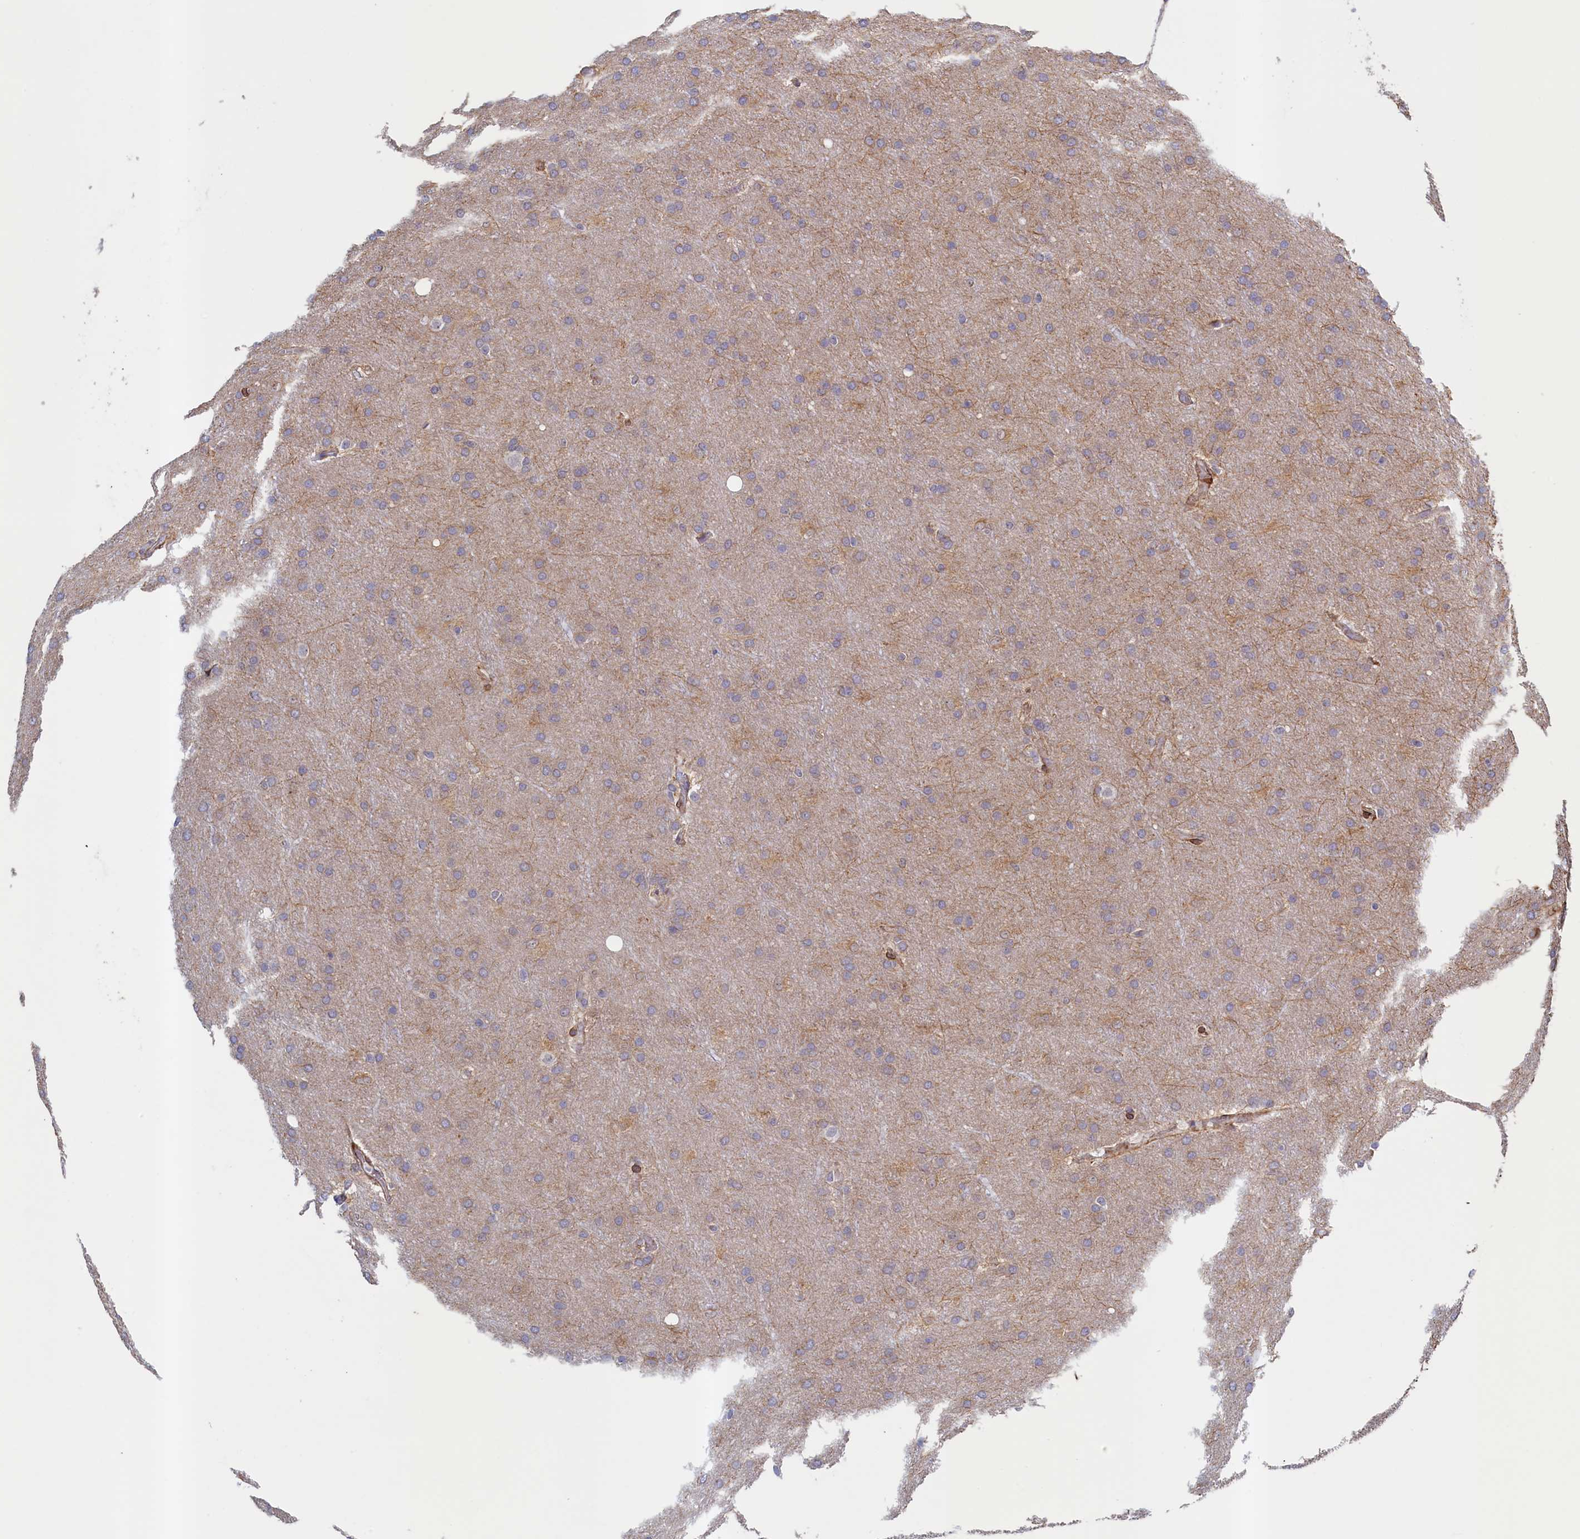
{"staining": {"intensity": "weak", "quantity": "<25%", "location": "cytoplasmic/membranous"}, "tissue": "glioma", "cell_type": "Tumor cells", "image_type": "cancer", "snomed": [{"axis": "morphology", "description": "Glioma, malignant, Low grade"}, {"axis": "topography", "description": "Brain"}], "caption": "There is no significant expression in tumor cells of glioma.", "gene": "PACSIN3", "patient": {"sex": "female", "age": 32}}